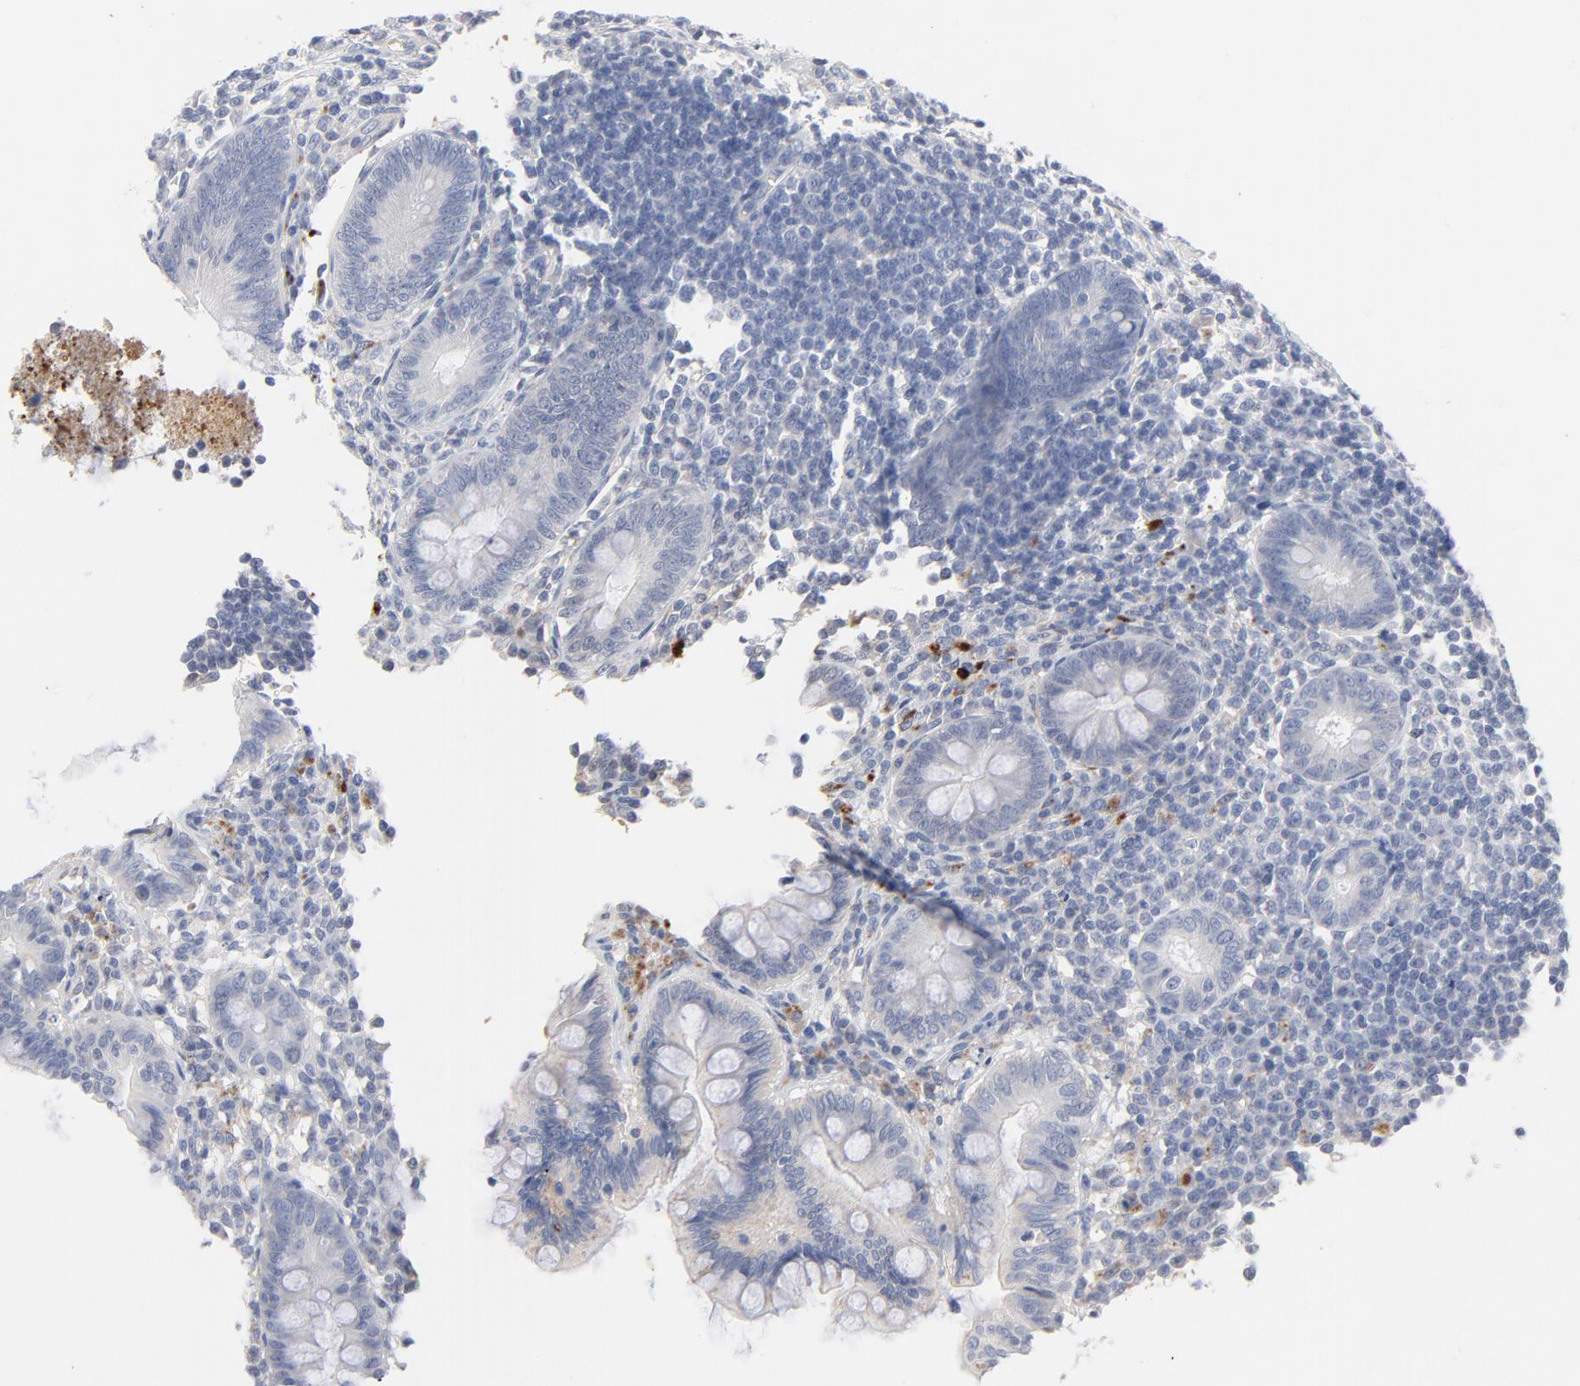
{"staining": {"intensity": "negative", "quantity": "none", "location": "none"}, "tissue": "appendix", "cell_type": "Glandular cells", "image_type": "normal", "snomed": [{"axis": "morphology", "description": "Normal tissue, NOS"}, {"axis": "topography", "description": "Appendix"}], "caption": "Human appendix stained for a protein using IHC shows no positivity in glandular cells.", "gene": "SERPINA4", "patient": {"sex": "female", "age": 66}}